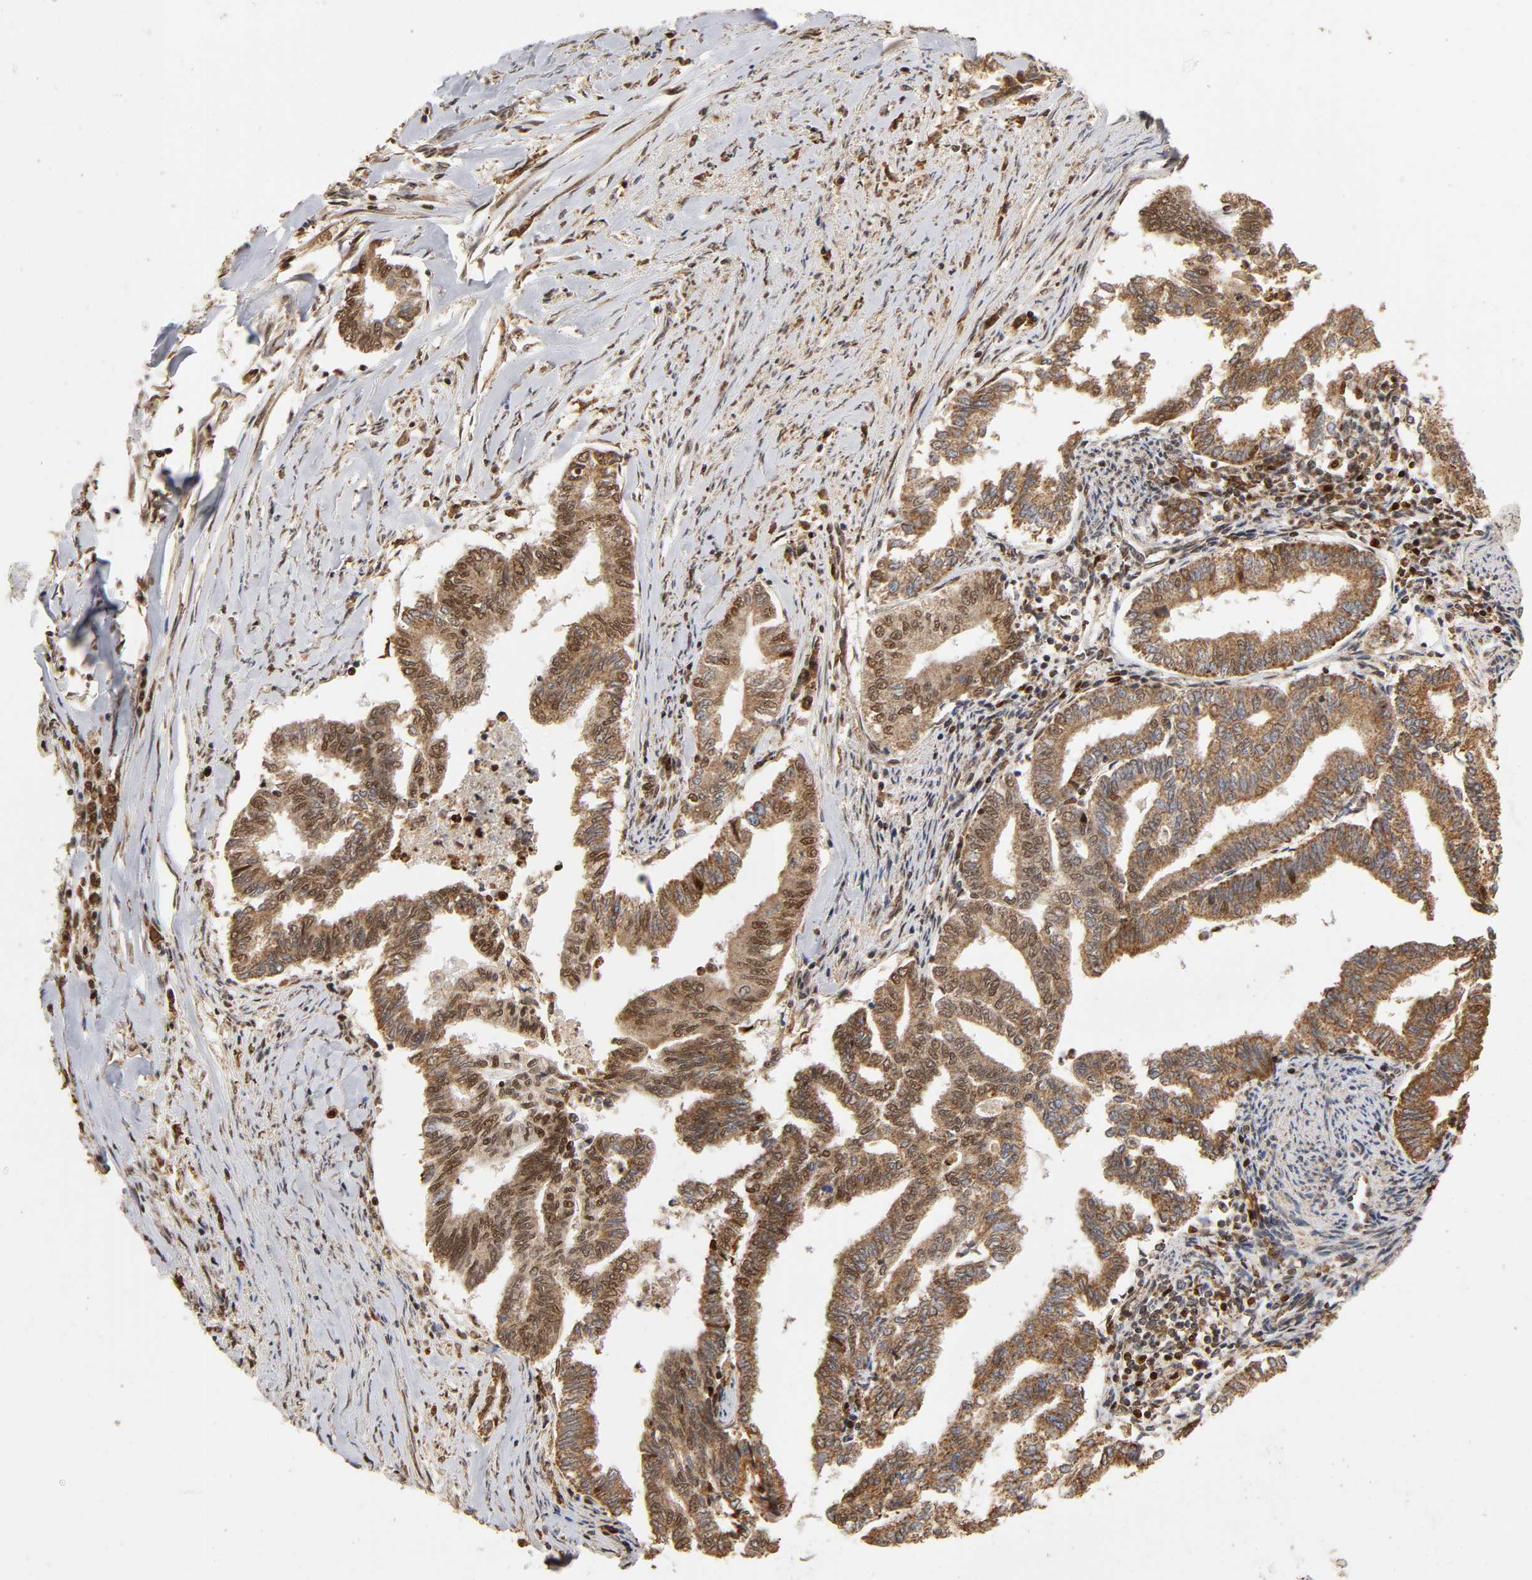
{"staining": {"intensity": "strong", "quantity": ">75%", "location": "cytoplasmic/membranous,nuclear"}, "tissue": "endometrial cancer", "cell_type": "Tumor cells", "image_type": "cancer", "snomed": [{"axis": "morphology", "description": "Adenocarcinoma, NOS"}, {"axis": "topography", "description": "Endometrium"}], "caption": "Approximately >75% of tumor cells in adenocarcinoma (endometrial) display strong cytoplasmic/membranous and nuclear protein positivity as visualized by brown immunohistochemical staining.", "gene": "RNF122", "patient": {"sex": "female", "age": 79}}